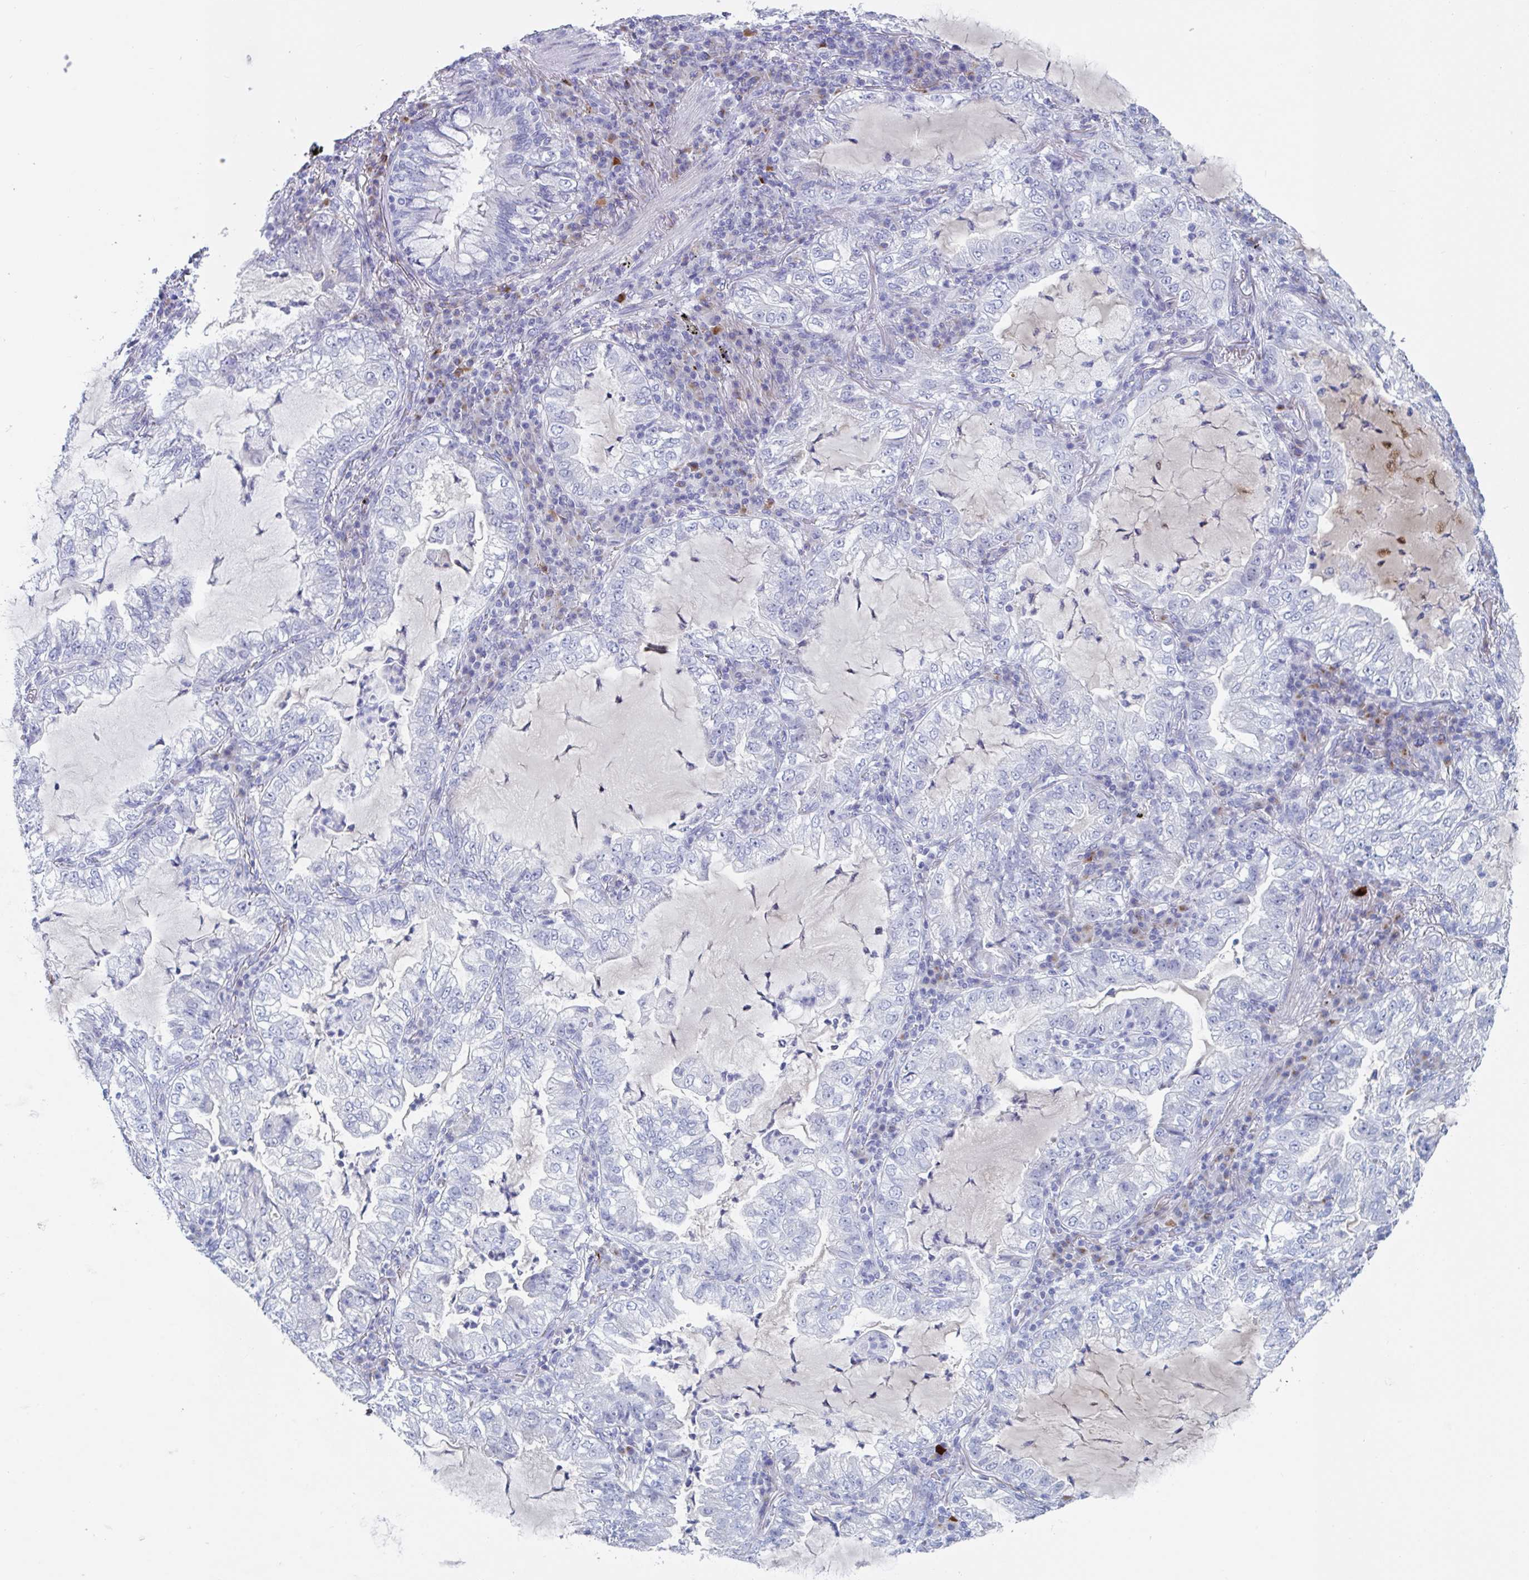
{"staining": {"intensity": "negative", "quantity": "none", "location": "none"}, "tissue": "lung cancer", "cell_type": "Tumor cells", "image_type": "cancer", "snomed": [{"axis": "morphology", "description": "Adenocarcinoma, NOS"}, {"axis": "topography", "description": "Lung"}], "caption": "Tumor cells are negative for protein expression in human lung adenocarcinoma.", "gene": "NT5C3B", "patient": {"sex": "female", "age": 73}}